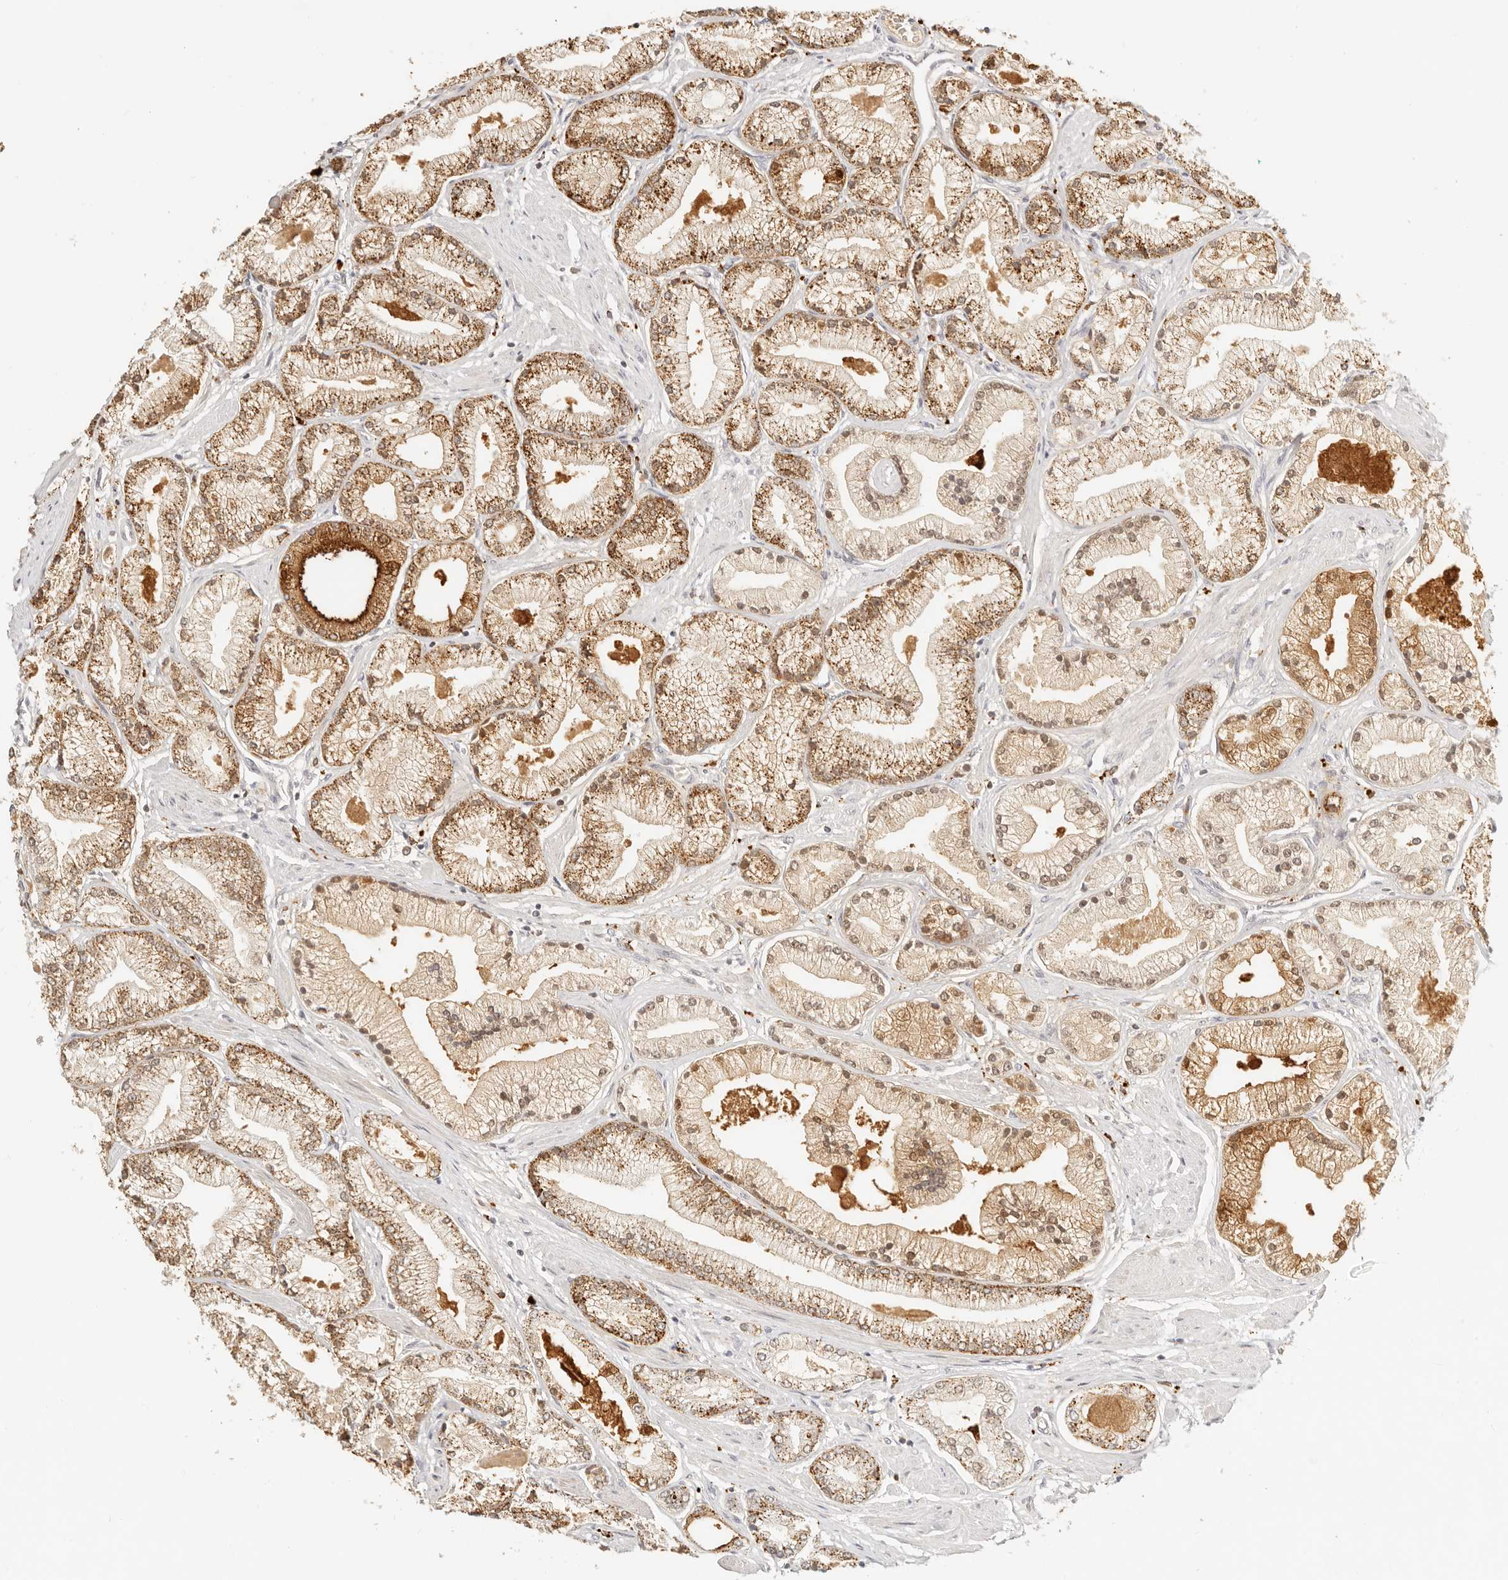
{"staining": {"intensity": "moderate", "quantity": ">75%", "location": "cytoplasmic/membranous"}, "tissue": "prostate cancer", "cell_type": "Tumor cells", "image_type": "cancer", "snomed": [{"axis": "morphology", "description": "Adenocarcinoma, High grade"}, {"axis": "topography", "description": "Prostate"}], "caption": "About >75% of tumor cells in human high-grade adenocarcinoma (prostate) show moderate cytoplasmic/membranous protein expression as visualized by brown immunohistochemical staining.", "gene": "RNASET2", "patient": {"sex": "male", "age": 50}}